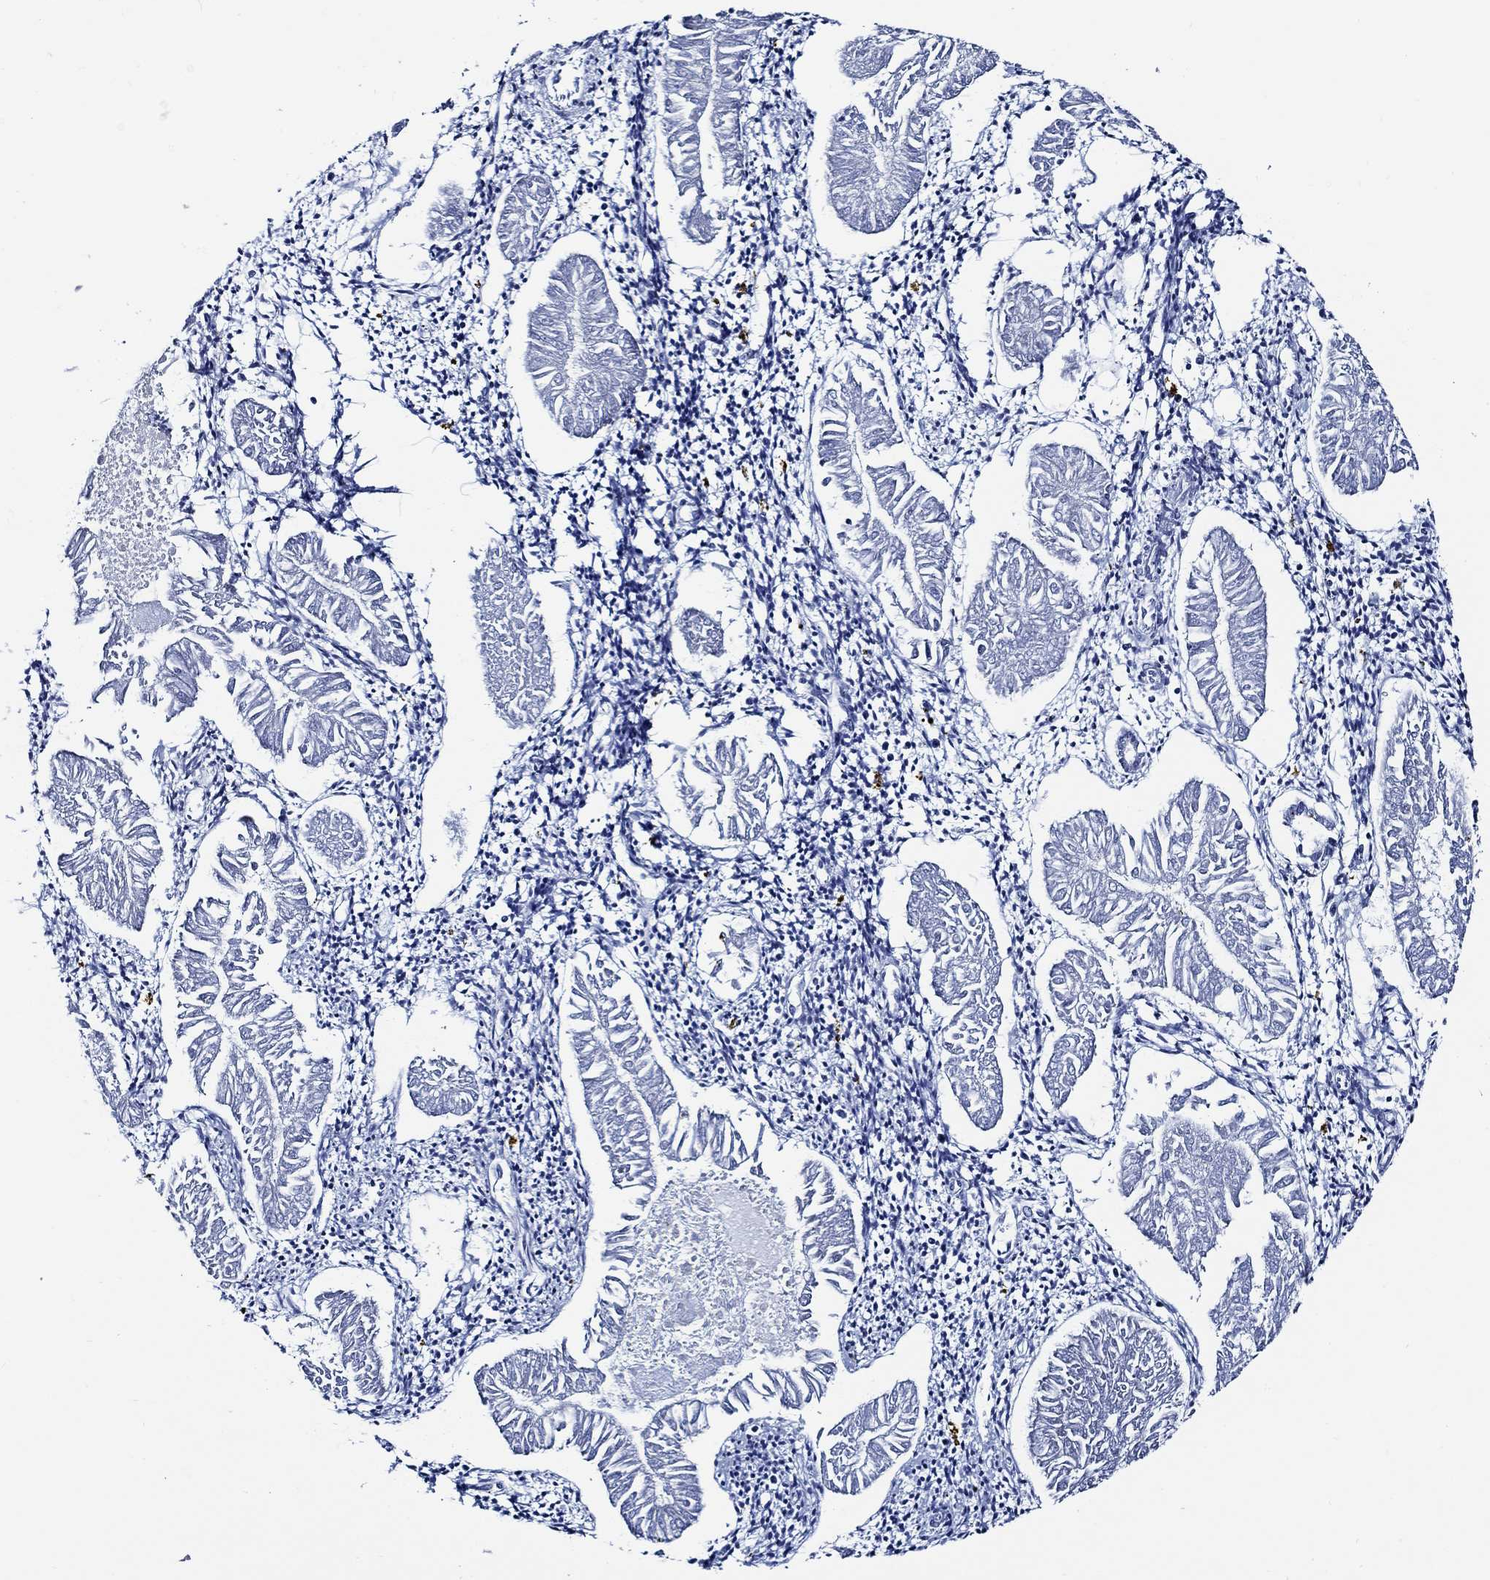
{"staining": {"intensity": "negative", "quantity": "none", "location": "none"}, "tissue": "endometrial cancer", "cell_type": "Tumor cells", "image_type": "cancer", "snomed": [{"axis": "morphology", "description": "Adenocarcinoma, NOS"}, {"axis": "topography", "description": "Endometrium"}], "caption": "Image shows no significant protein staining in tumor cells of adenocarcinoma (endometrial).", "gene": "WDR62", "patient": {"sex": "female", "age": 53}}